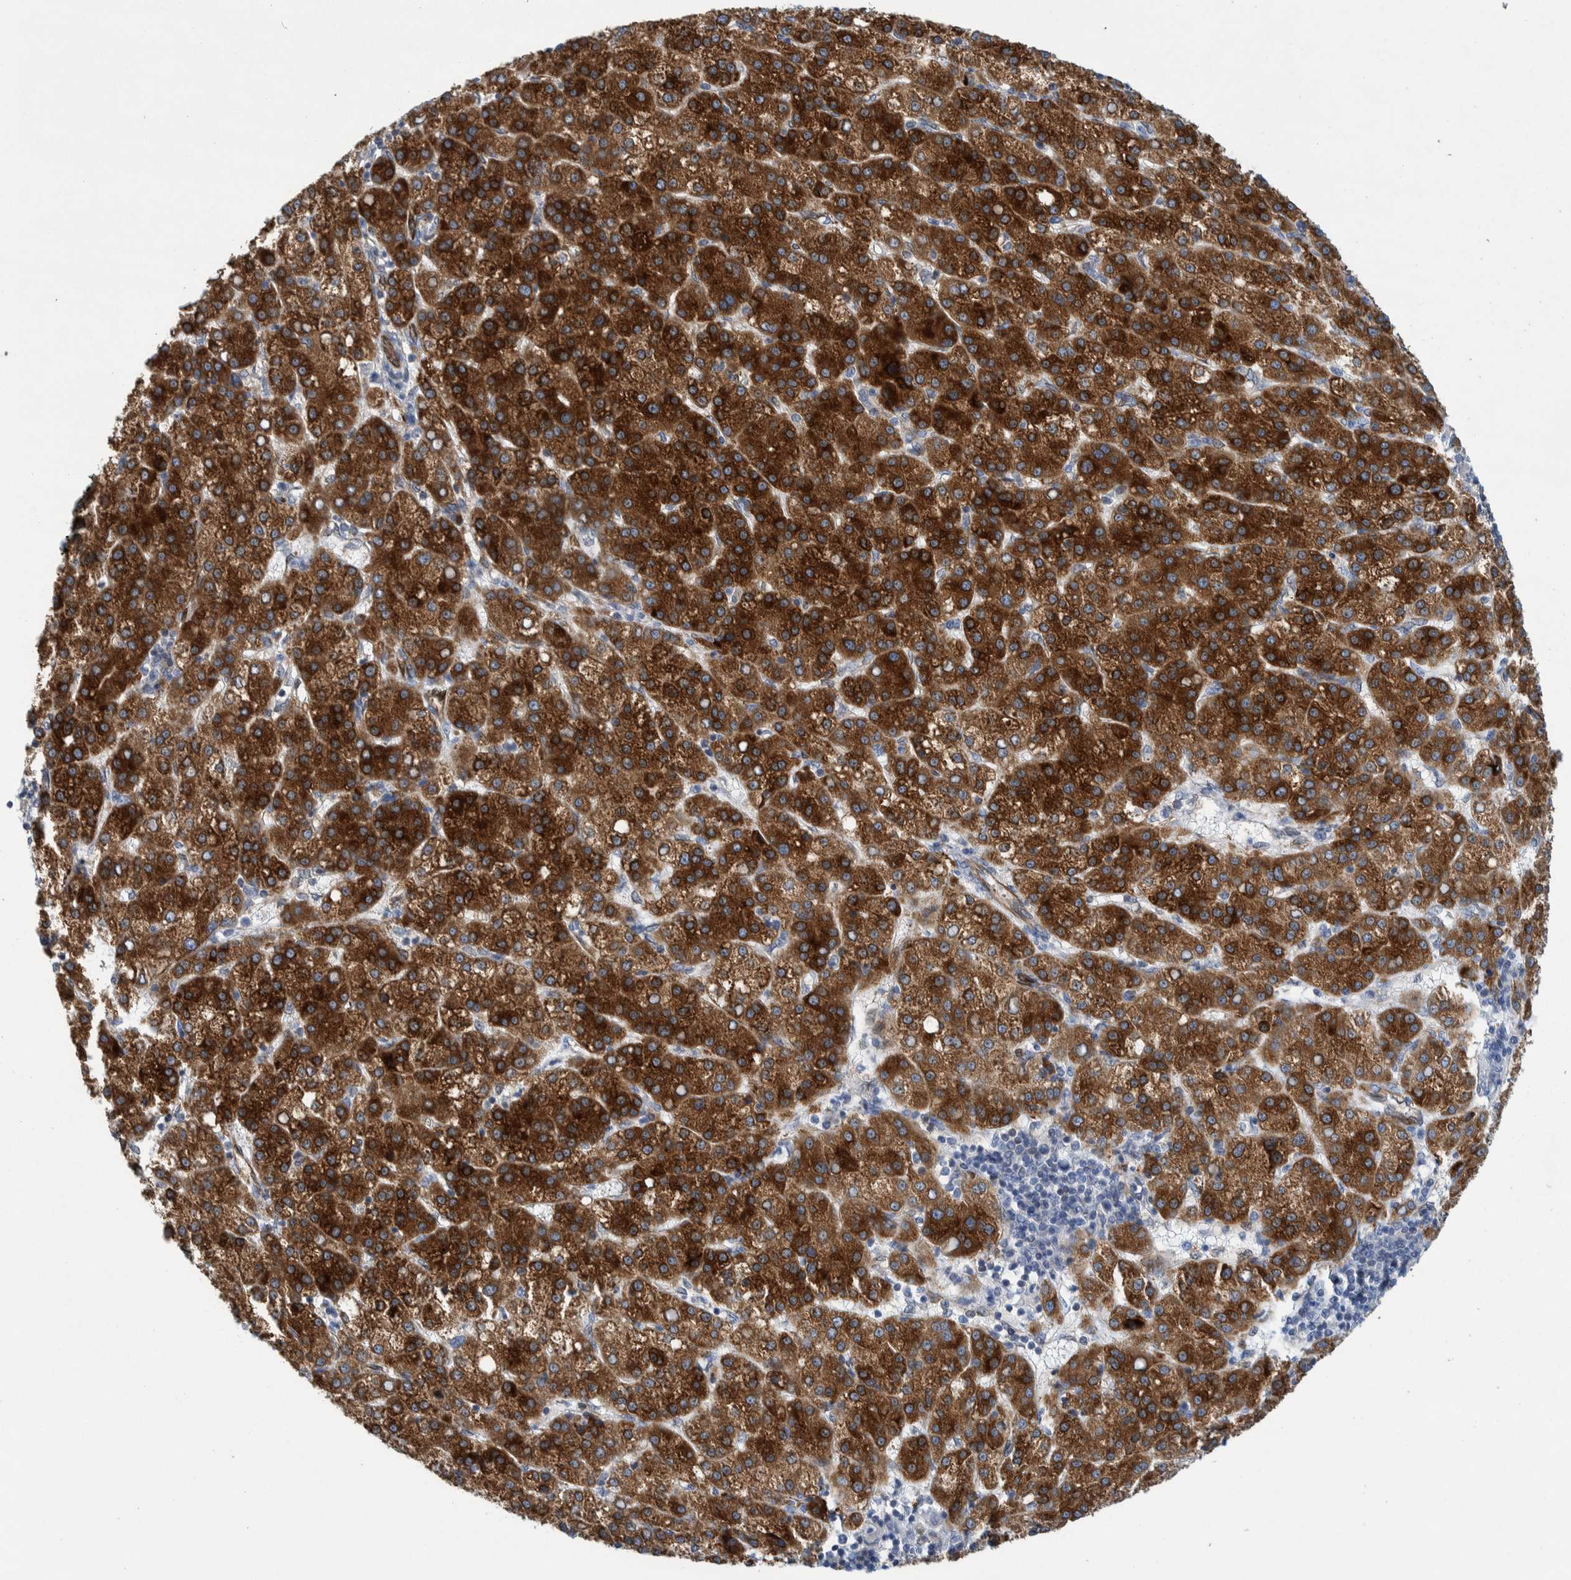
{"staining": {"intensity": "strong", "quantity": ">75%", "location": "cytoplasmic/membranous"}, "tissue": "liver cancer", "cell_type": "Tumor cells", "image_type": "cancer", "snomed": [{"axis": "morphology", "description": "Carcinoma, Hepatocellular, NOS"}, {"axis": "topography", "description": "Liver"}], "caption": "Immunohistochemistry (IHC) image of liver cancer (hepatocellular carcinoma) stained for a protein (brown), which demonstrates high levels of strong cytoplasmic/membranous expression in about >75% of tumor cells.", "gene": "THEM6", "patient": {"sex": "female", "age": 58}}